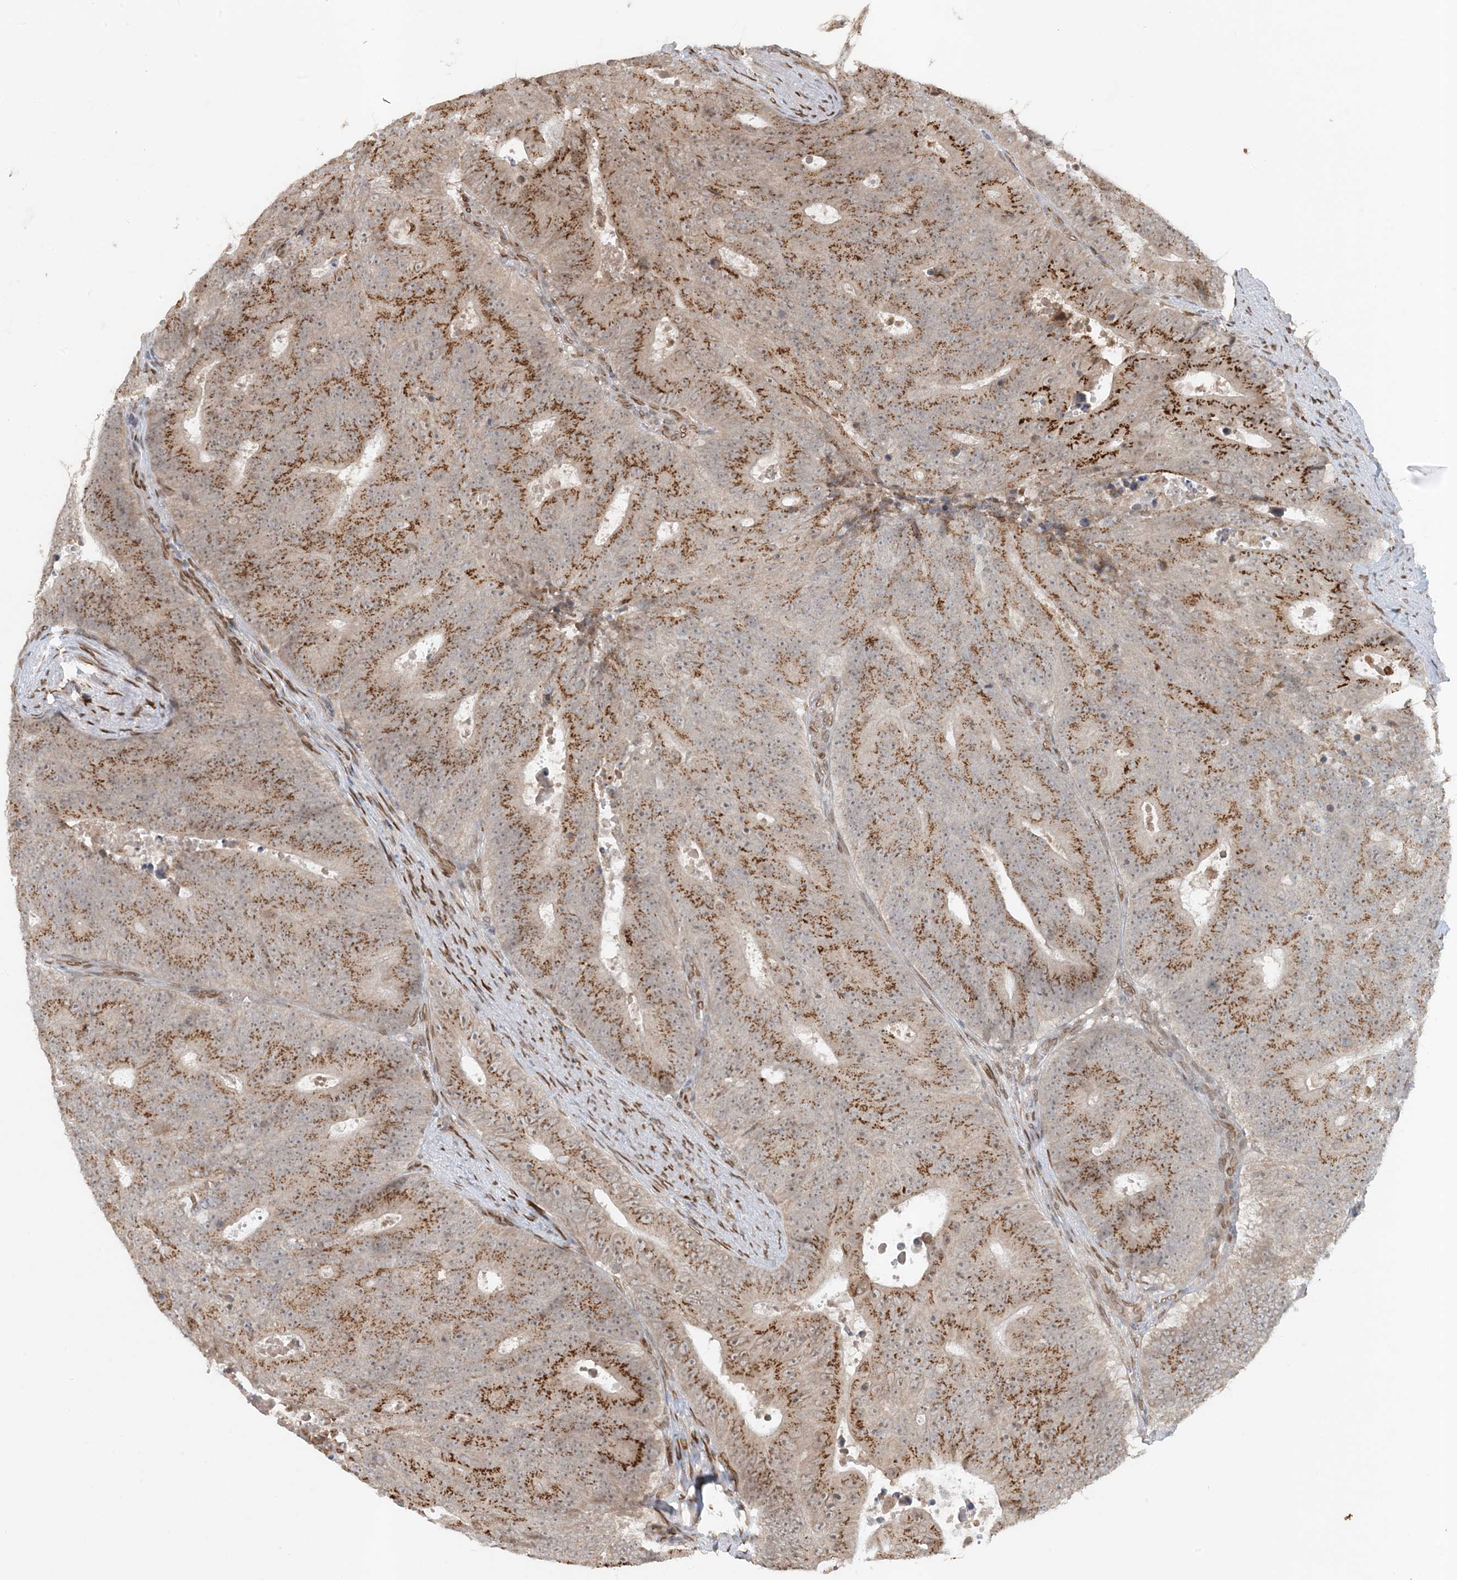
{"staining": {"intensity": "moderate", "quantity": ">75%", "location": "cytoplasmic/membranous"}, "tissue": "colorectal cancer", "cell_type": "Tumor cells", "image_type": "cancer", "snomed": [{"axis": "morphology", "description": "Adenocarcinoma, NOS"}, {"axis": "topography", "description": "Colon"}], "caption": "Approximately >75% of tumor cells in human adenocarcinoma (colorectal) display moderate cytoplasmic/membranous protein positivity as visualized by brown immunohistochemical staining.", "gene": "SLC35A2", "patient": {"sex": "male", "age": 87}}